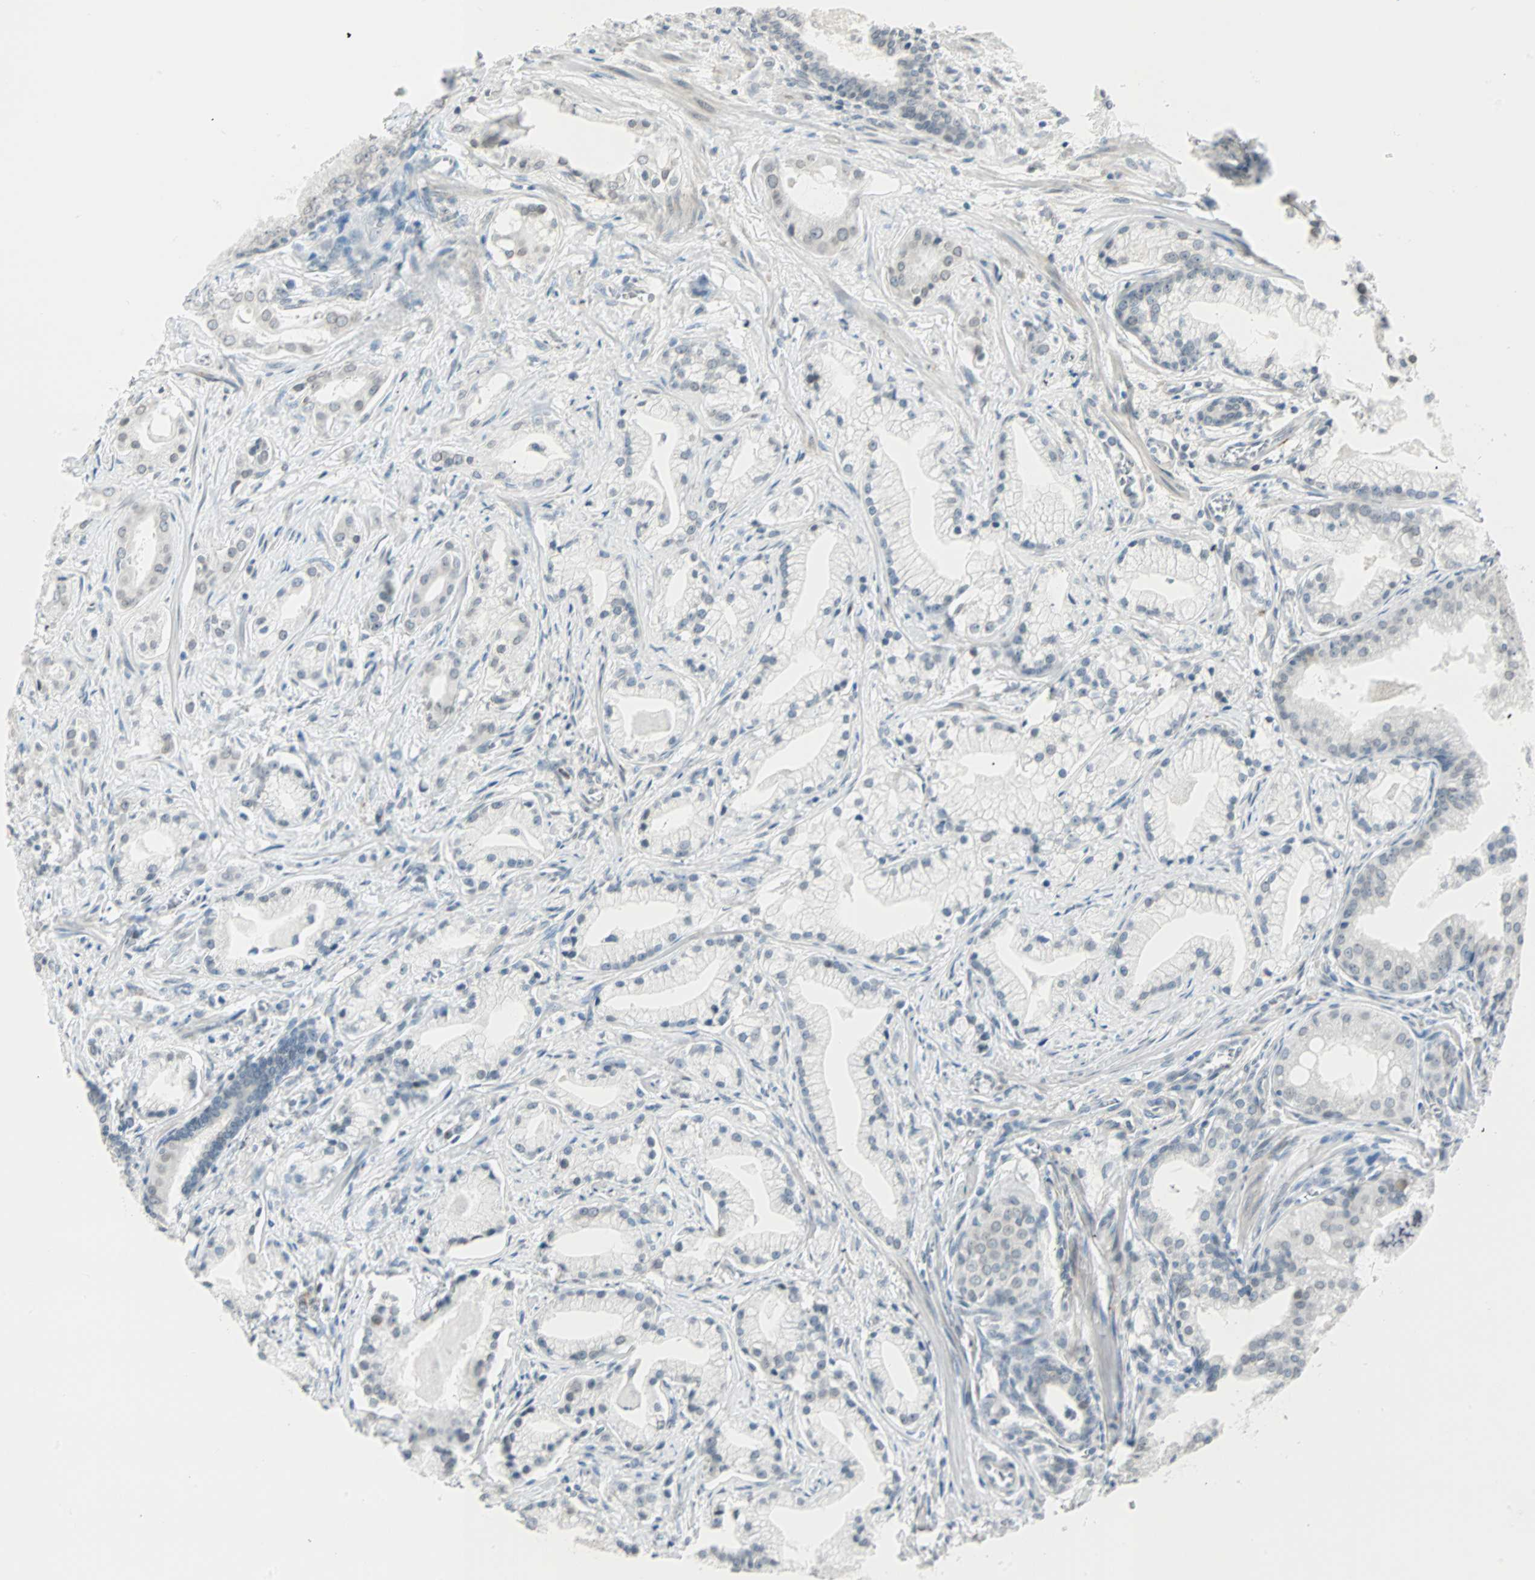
{"staining": {"intensity": "negative", "quantity": "none", "location": "none"}, "tissue": "prostate cancer", "cell_type": "Tumor cells", "image_type": "cancer", "snomed": [{"axis": "morphology", "description": "Adenocarcinoma, Low grade"}, {"axis": "topography", "description": "Prostate"}], "caption": "DAB immunohistochemical staining of human adenocarcinoma (low-grade) (prostate) shows no significant staining in tumor cells.", "gene": "BCAN", "patient": {"sex": "male", "age": 59}}